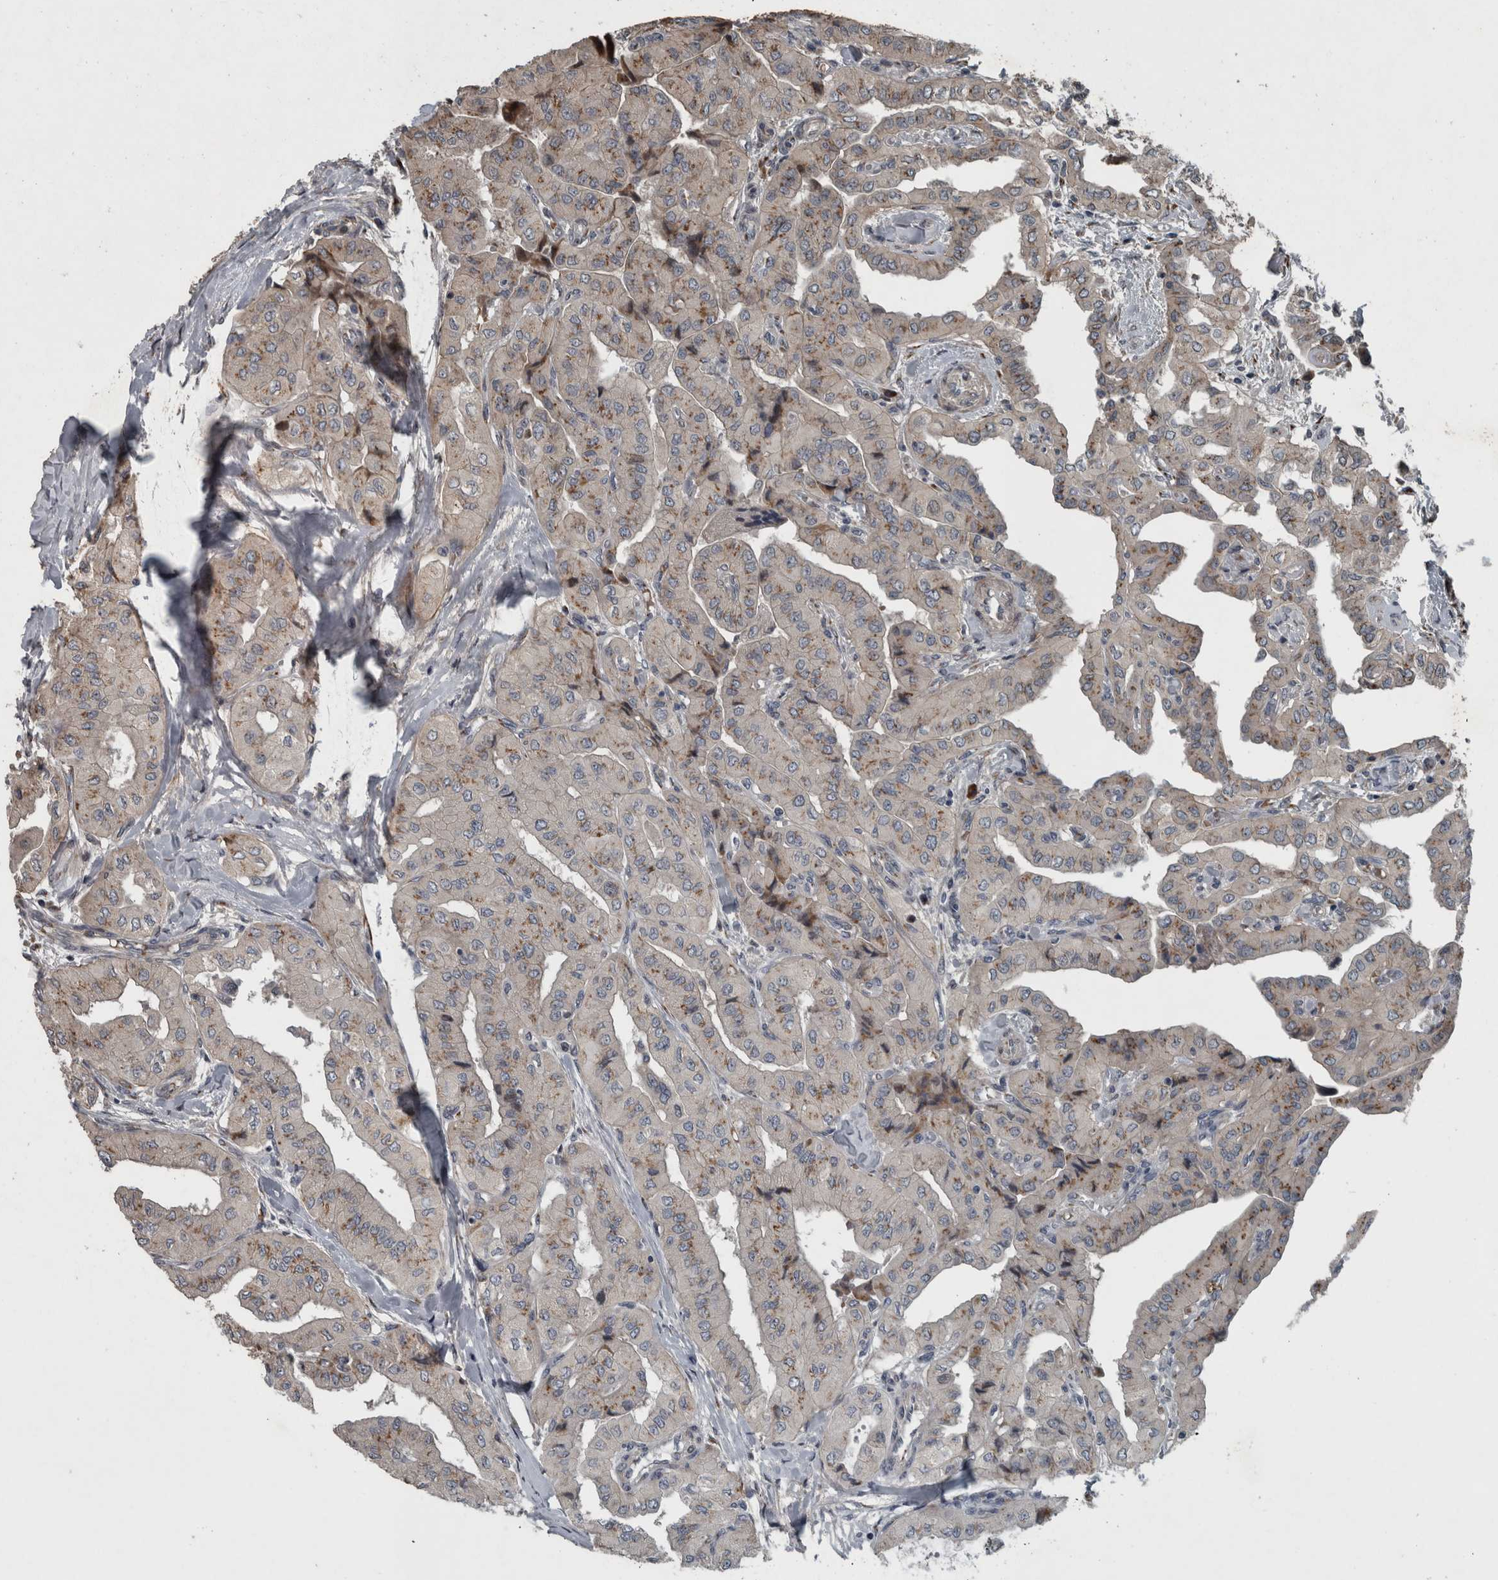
{"staining": {"intensity": "weak", "quantity": "25%-75%", "location": "cytoplasmic/membranous"}, "tissue": "thyroid cancer", "cell_type": "Tumor cells", "image_type": "cancer", "snomed": [{"axis": "morphology", "description": "Papillary adenocarcinoma, NOS"}, {"axis": "topography", "description": "Thyroid gland"}], "caption": "Immunohistochemical staining of thyroid cancer demonstrates low levels of weak cytoplasmic/membranous protein positivity in approximately 25%-75% of tumor cells.", "gene": "ZNF345", "patient": {"sex": "female", "age": 59}}